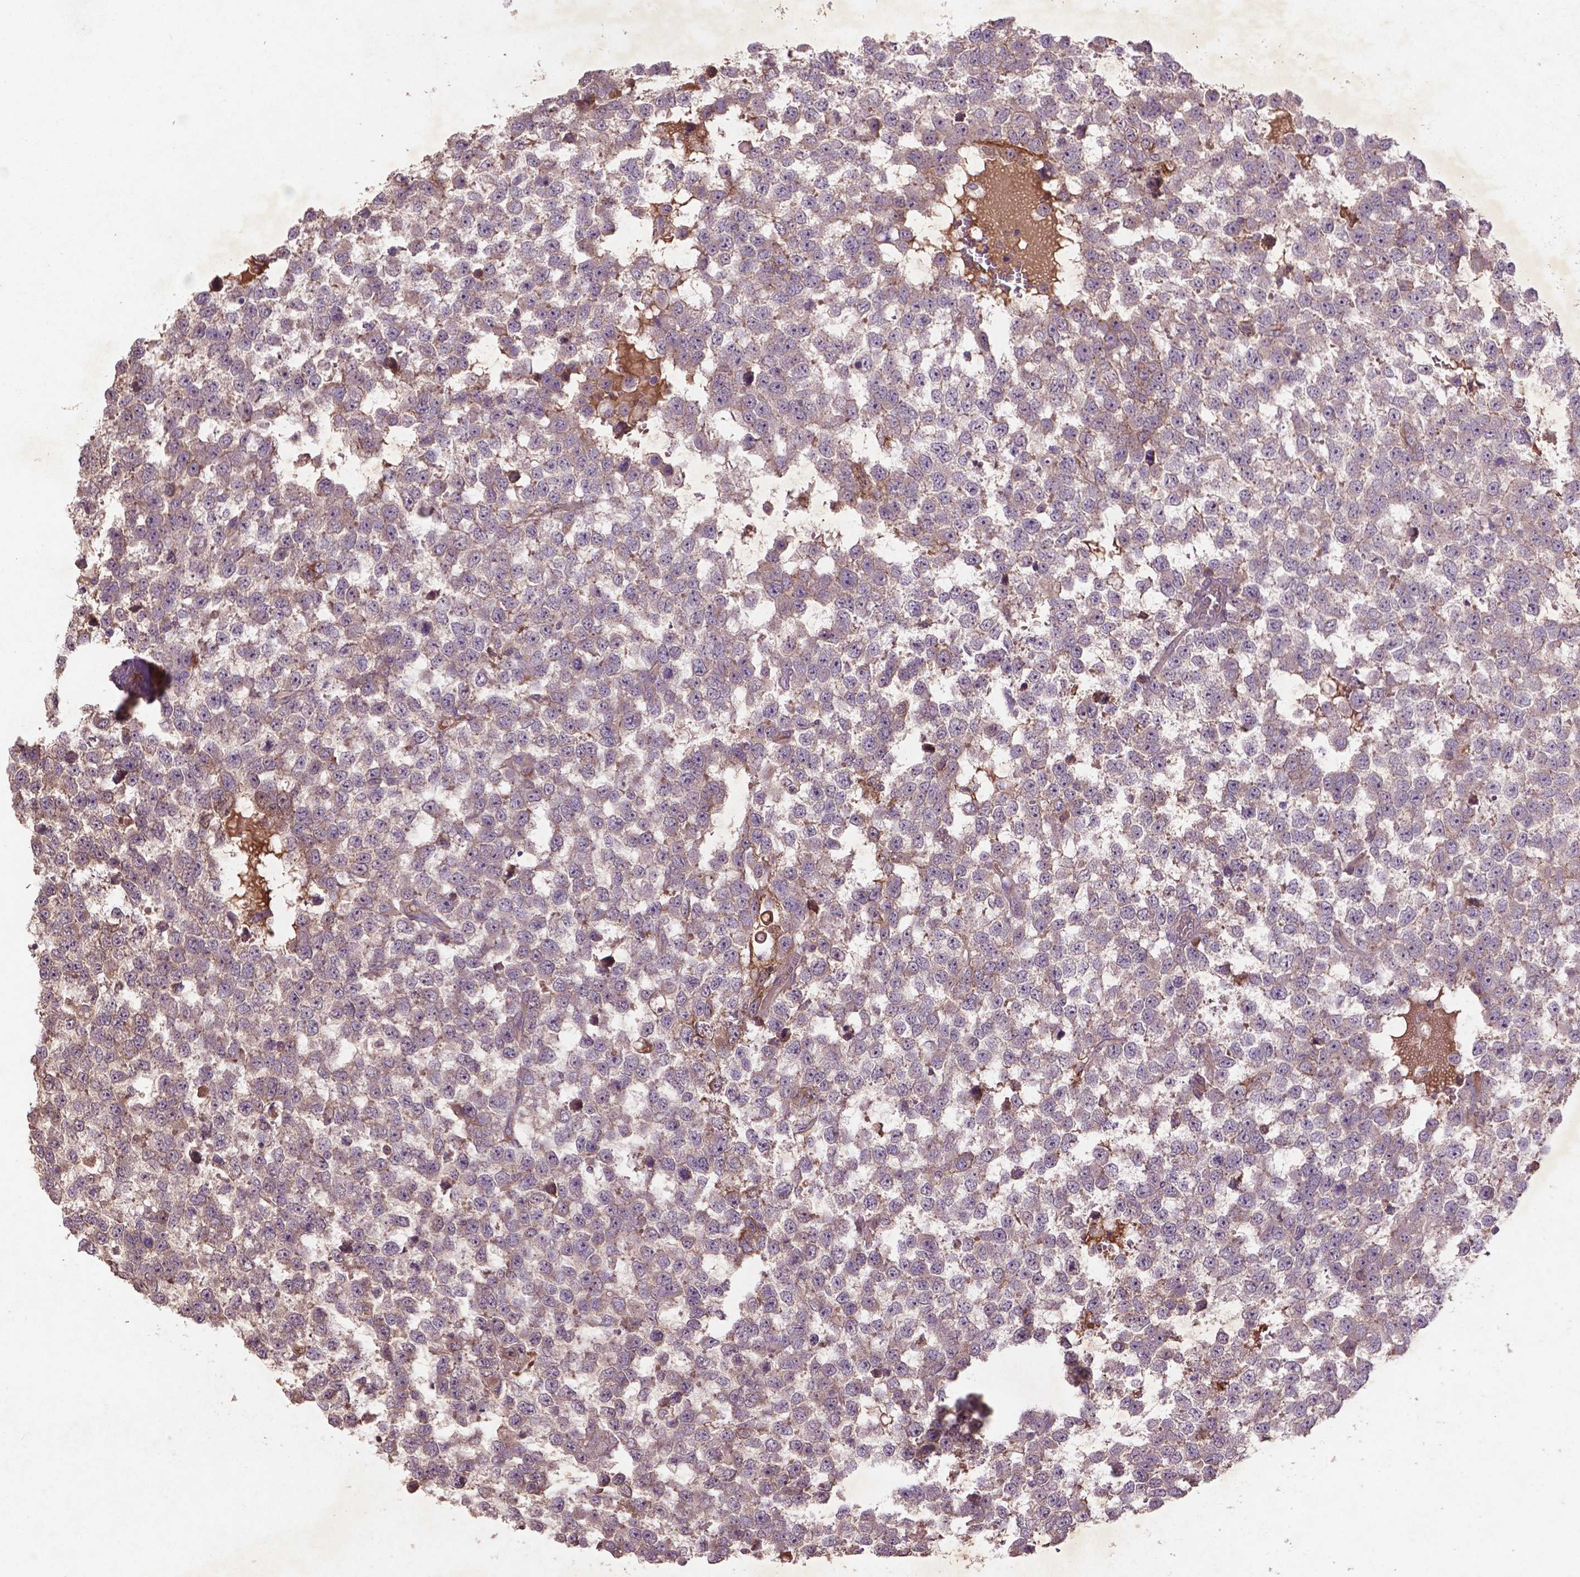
{"staining": {"intensity": "negative", "quantity": "none", "location": "none"}, "tissue": "testis cancer", "cell_type": "Tumor cells", "image_type": "cancer", "snomed": [{"axis": "morphology", "description": "Normal tissue, NOS"}, {"axis": "morphology", "description": "Seminoma, NOS"}, {"axis": "topography", "description": "Testis"}, {"axis": "topography", "description": "Epididymis"}], "caption": "A high-resolution micrograph shows immunohistochemistry (IHC) staining of testis seminoma, which shows no significant staining in tumor cells. The staining is performed using DAB (3,3'-diaminobenzidine) brown chromogen with nuclei counter-stained in using hematoxylin.", "gene": "COQ2", "patient": {"sex": "male", "age": 34}}